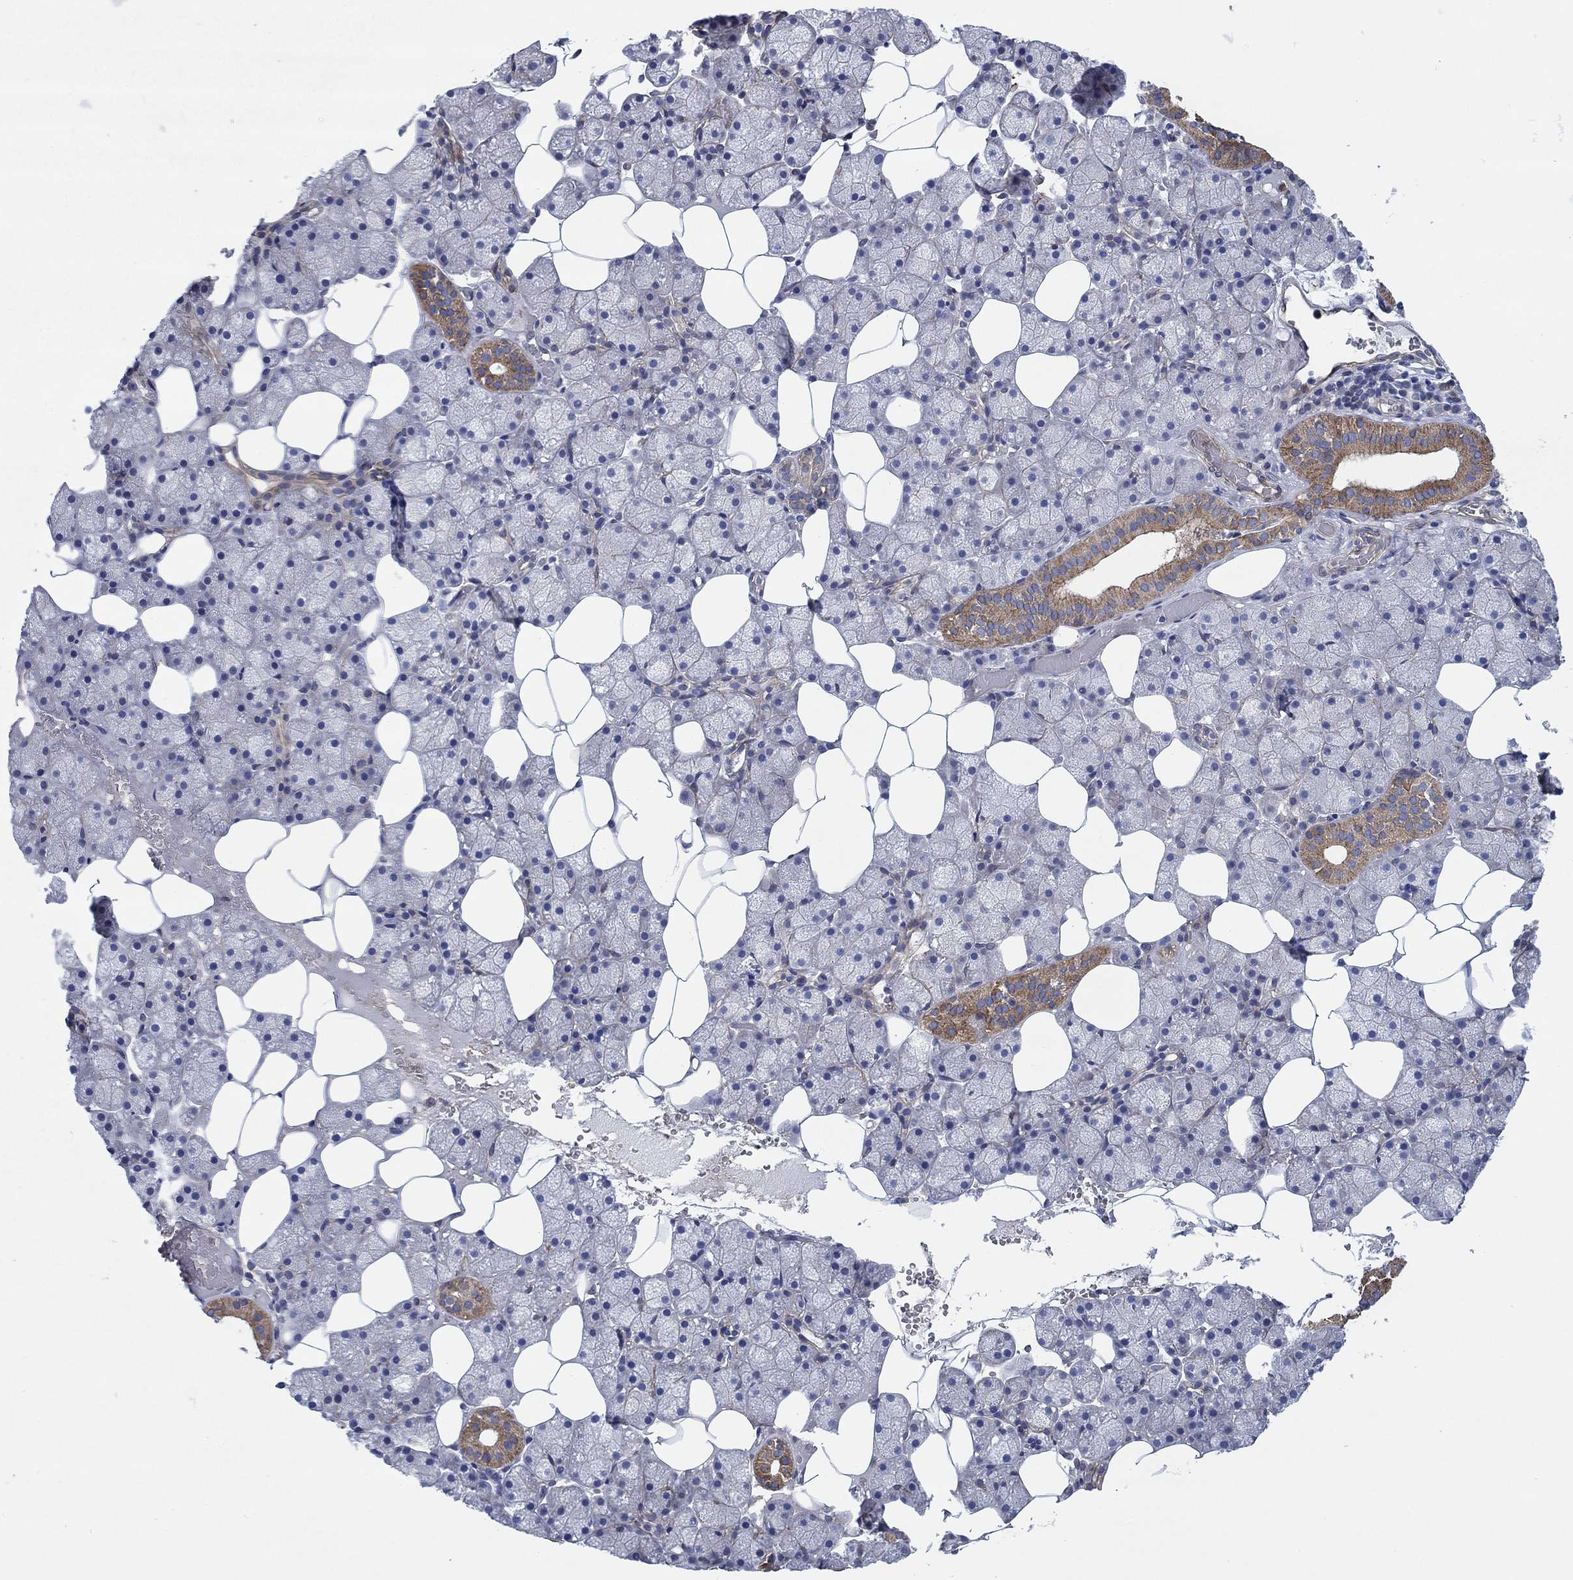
{"staining": {"intensity": "moderate", "quantity": "<25%", "location": "cytoplasmic/membranous"}, "tissue": "salivary gland", "cell_type": "Glandular cells", "image_type": "normal", "snomed": [{"axis": "morphology", "description": "Normal tissue, NOS"}, {"axis": "topography", "description": "Salivary gland"}], "caption": "Immunohistochemistry photomicrograph of unremarkable human salivary gland stained for a protein (brown), which displays low levels of moderate cytoplasmic/membranous positivity in about <25% of glandular cells.", "gene": "FMN1", "patient": {"sex": "male", "age": 38}}